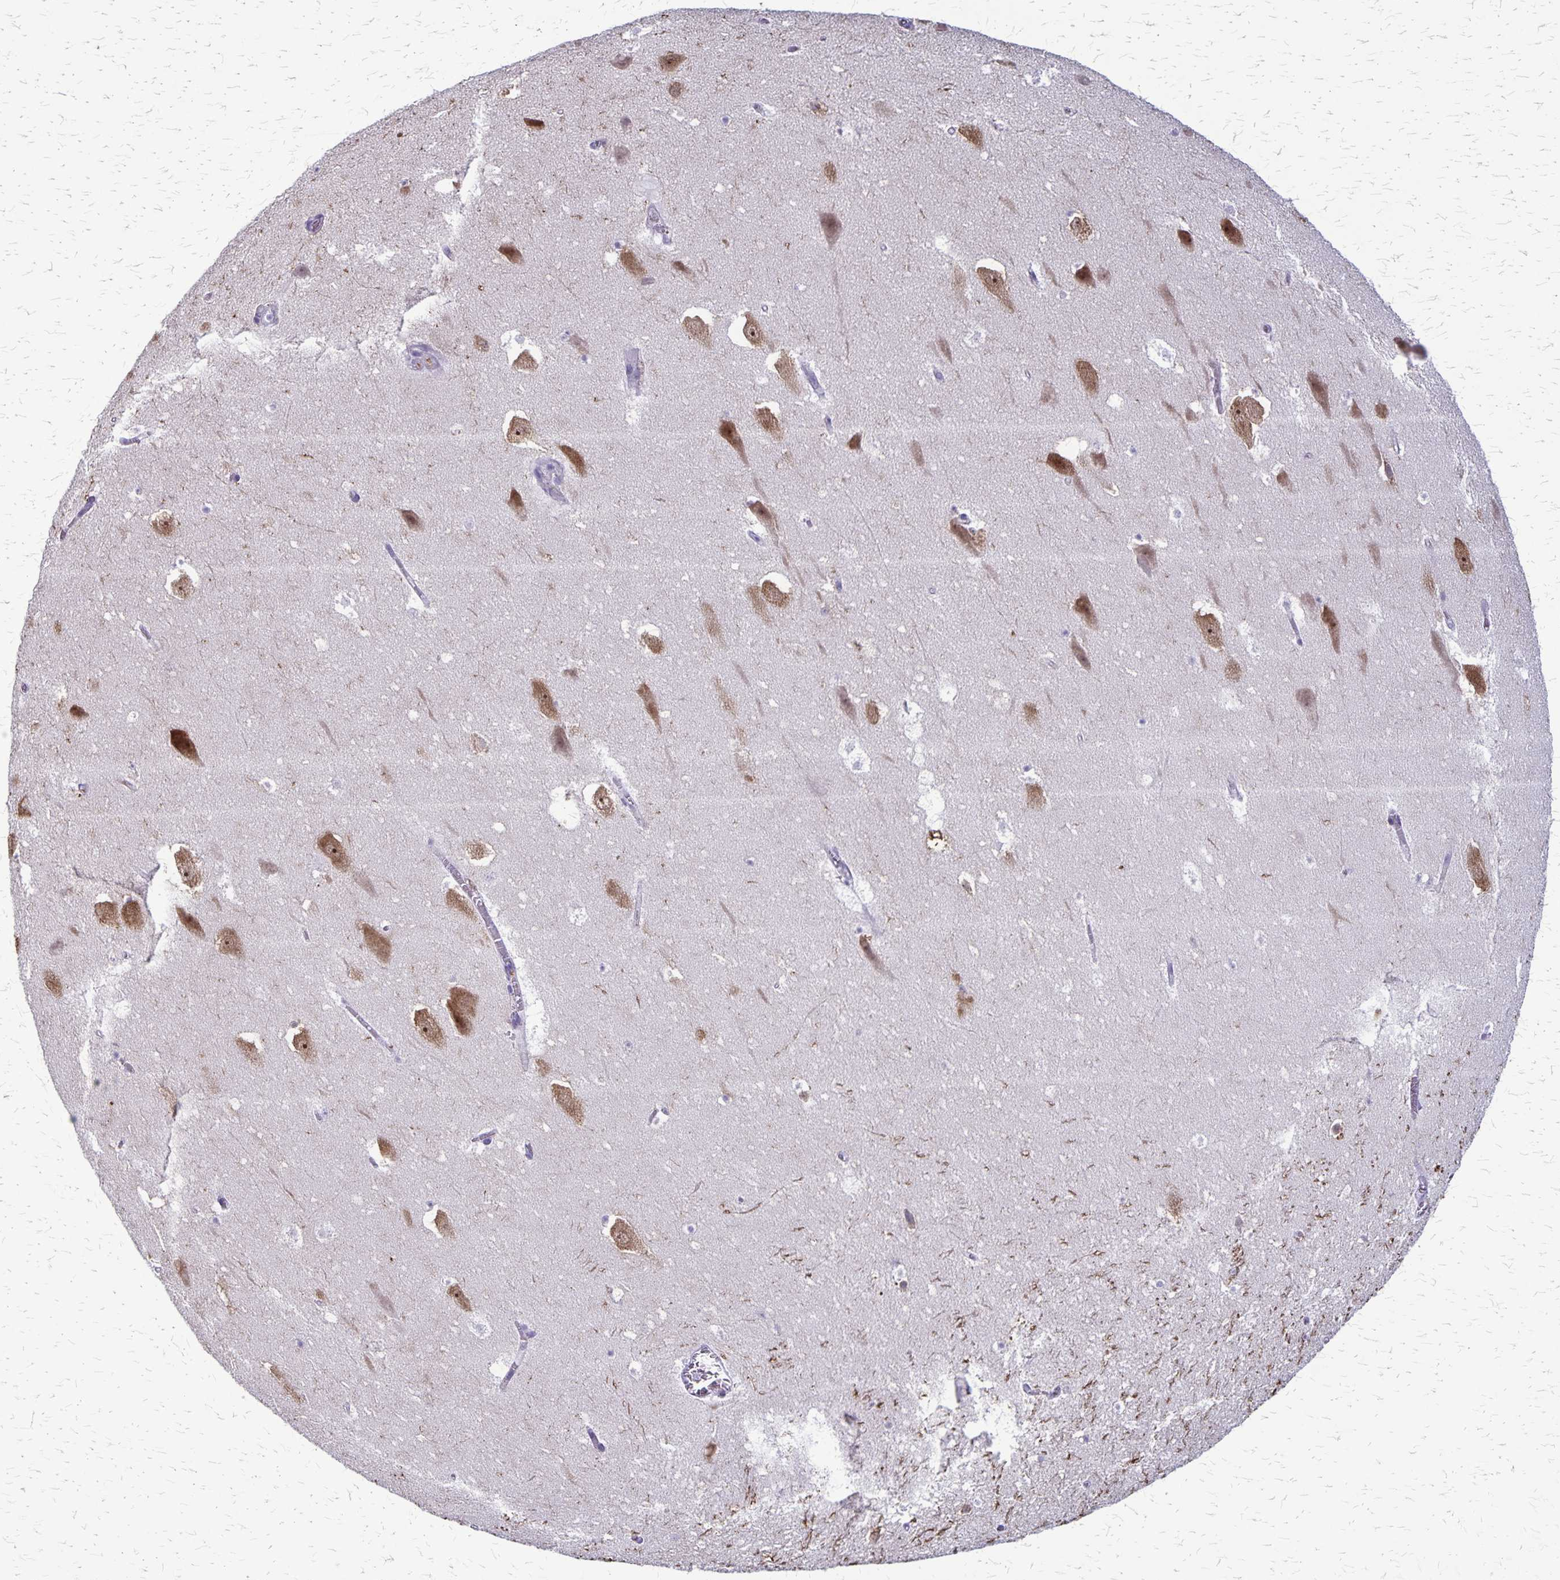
{"staining": {"intensity": "negative", "quantity": "none", "location": "none"}, "tissue": "hippocampus", "cell_type": "Glial cells", "image_type": "normal", "snomed": [{"axis": "morphology", "description": "Normal tissue, NOS"}, {"axis": "topography", "description": "Hippocampus"}], "caption": "This image is of unremarkable hippocampus stained with immunohistochemistry (IHC) to label a protein in brown with the nuclei are counter-stained blue. There is no expression in glial cells. (Brightfield microscopy of DAB immunohistochemistry at high magnification).", "gene": "PLXNB3", "patient": {"sex": "female", "age": 42}}